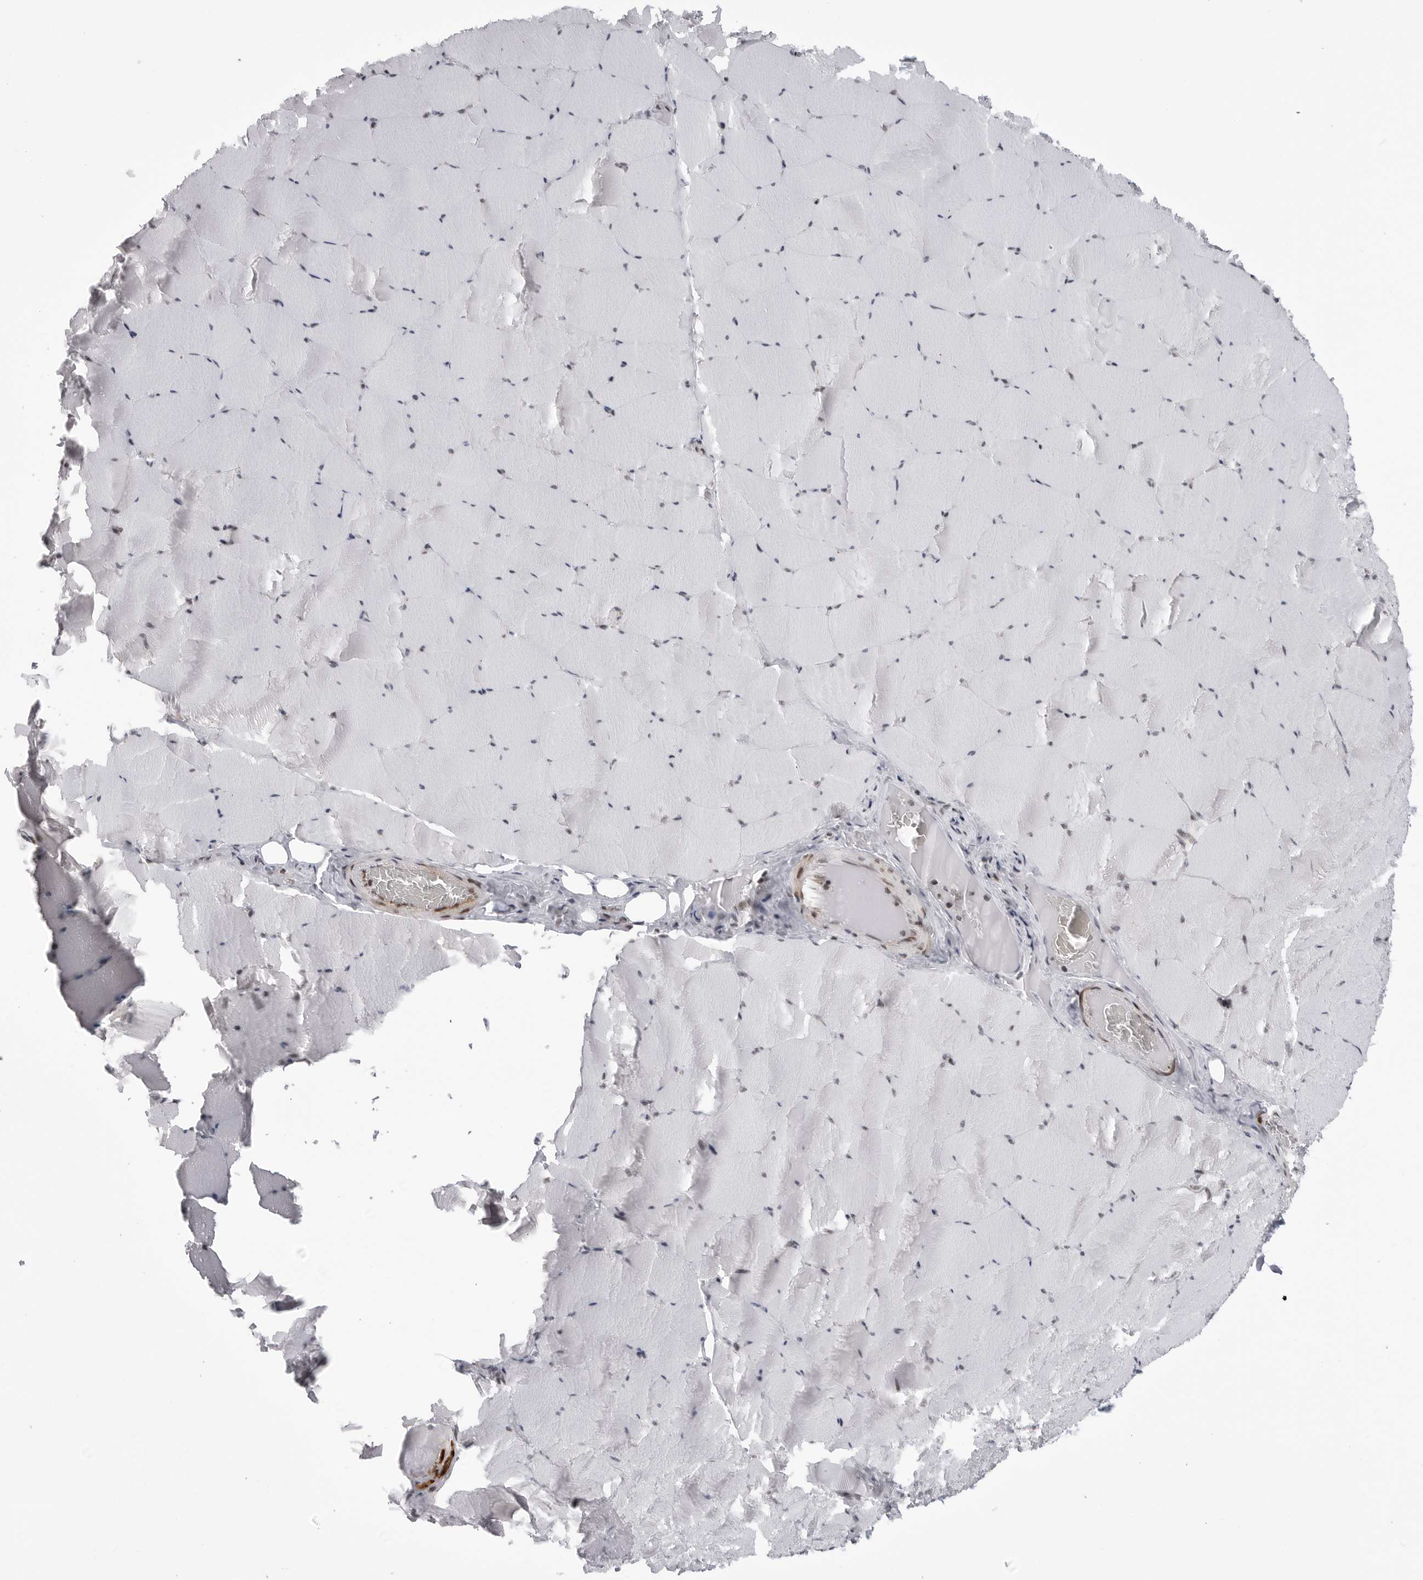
{"staining": {"intensity": "weak", "quantity": "<25%", "location": "nuclear"}, "tissue": "skeletal muscle", "cell_type": "Myocytes", "image_type": "normal", "snomed": [{"axis": "morphology", "description": "Normal tissue, NOS"}, {"axis": "topography", "description": "Skeletal muscle"}], "caption": "There is no significant expression in myocytes of skeletal muscle. (DAB IHC, high magnification).", "gene": "TRIM66", "patient": {"sex": "male", "age": 62}}